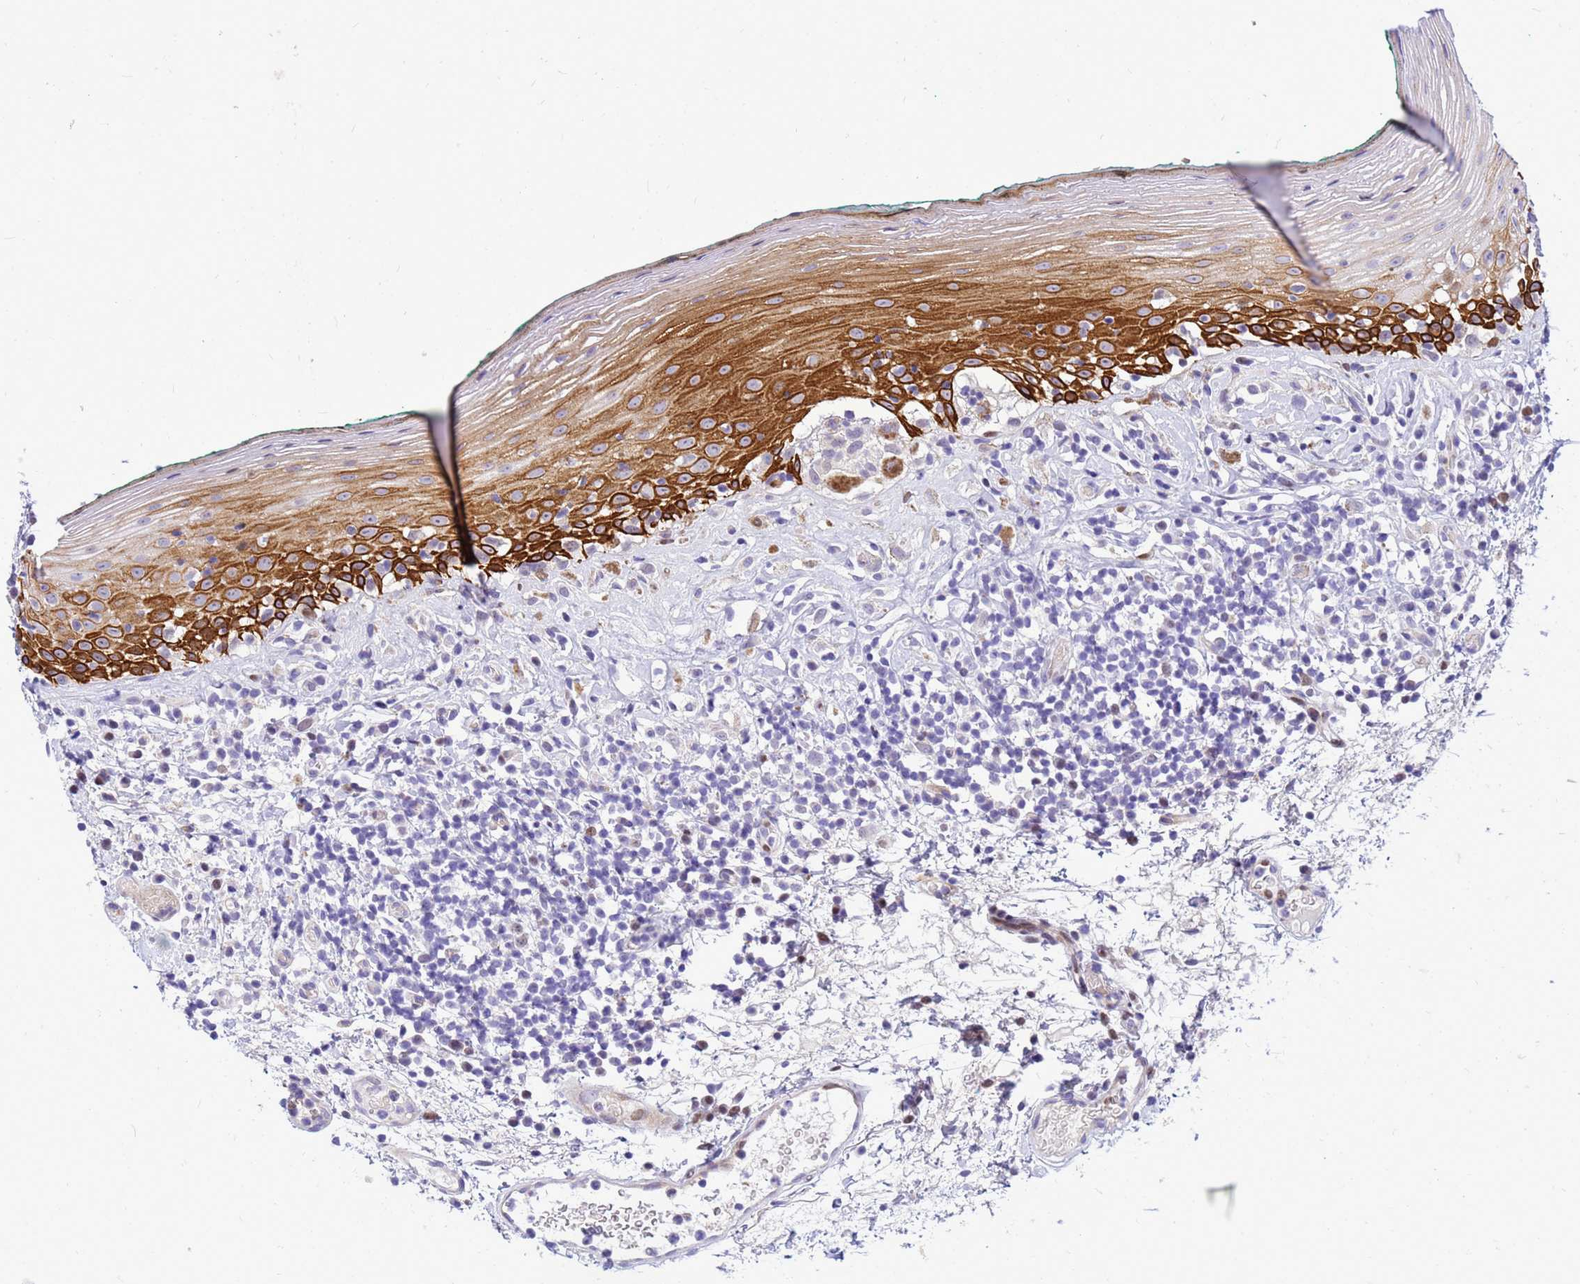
{"staining": {"intensity": "strong", "quantity": ">75%", "location": "cytoplasmic/membranous"}, "tissue": "oral mucosa", "cell_type": "Squamous epithelial cells", "image_type": "normal", "snomed": [{"axis": "morphology", "description": "Normal tissue, NOS"}, {"axis": "topography", "description": "Oral tissue"}], "caption": "Strong cytoplasmic/membranous staining is seen in about >75% of squamous epithelial cells in benign oral mucosa.", "gene": "ADAMTS7", "patient": {"sex": "female", "age": 83}}